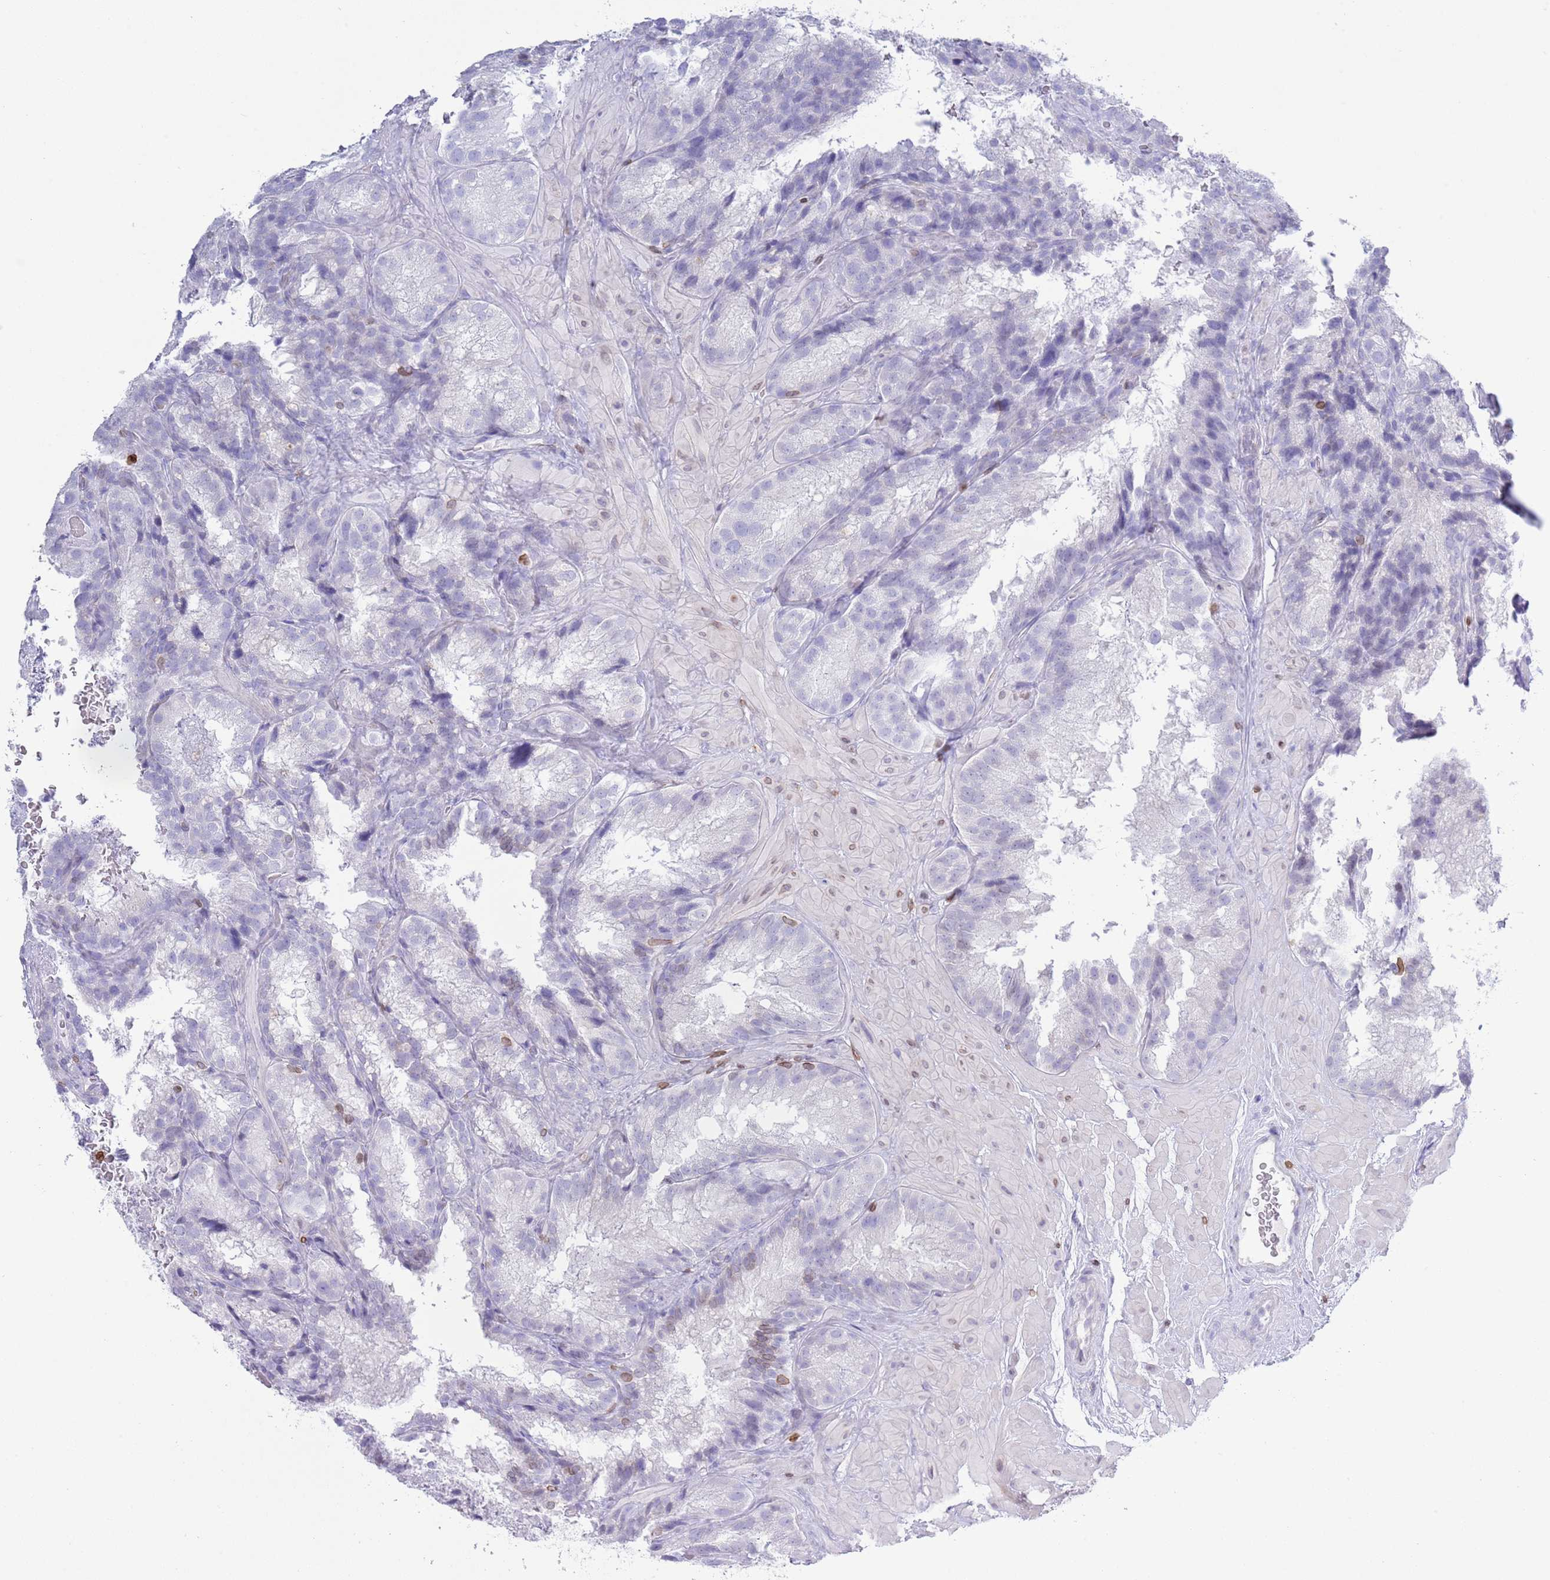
{"staining": {"intensity": "negative", "quantity": "none", "location": "none"}, "tissue": "seminal vesicle", "cell_type": "Glandular cells", "image_type": "normal", "snomed": [{"axis": "morphology", "description": "Normal tissue, NOS"}, {"axis": "topography", "description": "Seminal veicle"}], "caption": "Human seminal vesicle stained for a protein using immunohistochemistry demonstrates no positivity in glandular cells.", "gene": "LBR", "patient": {"sex": "male", "age": 58}}